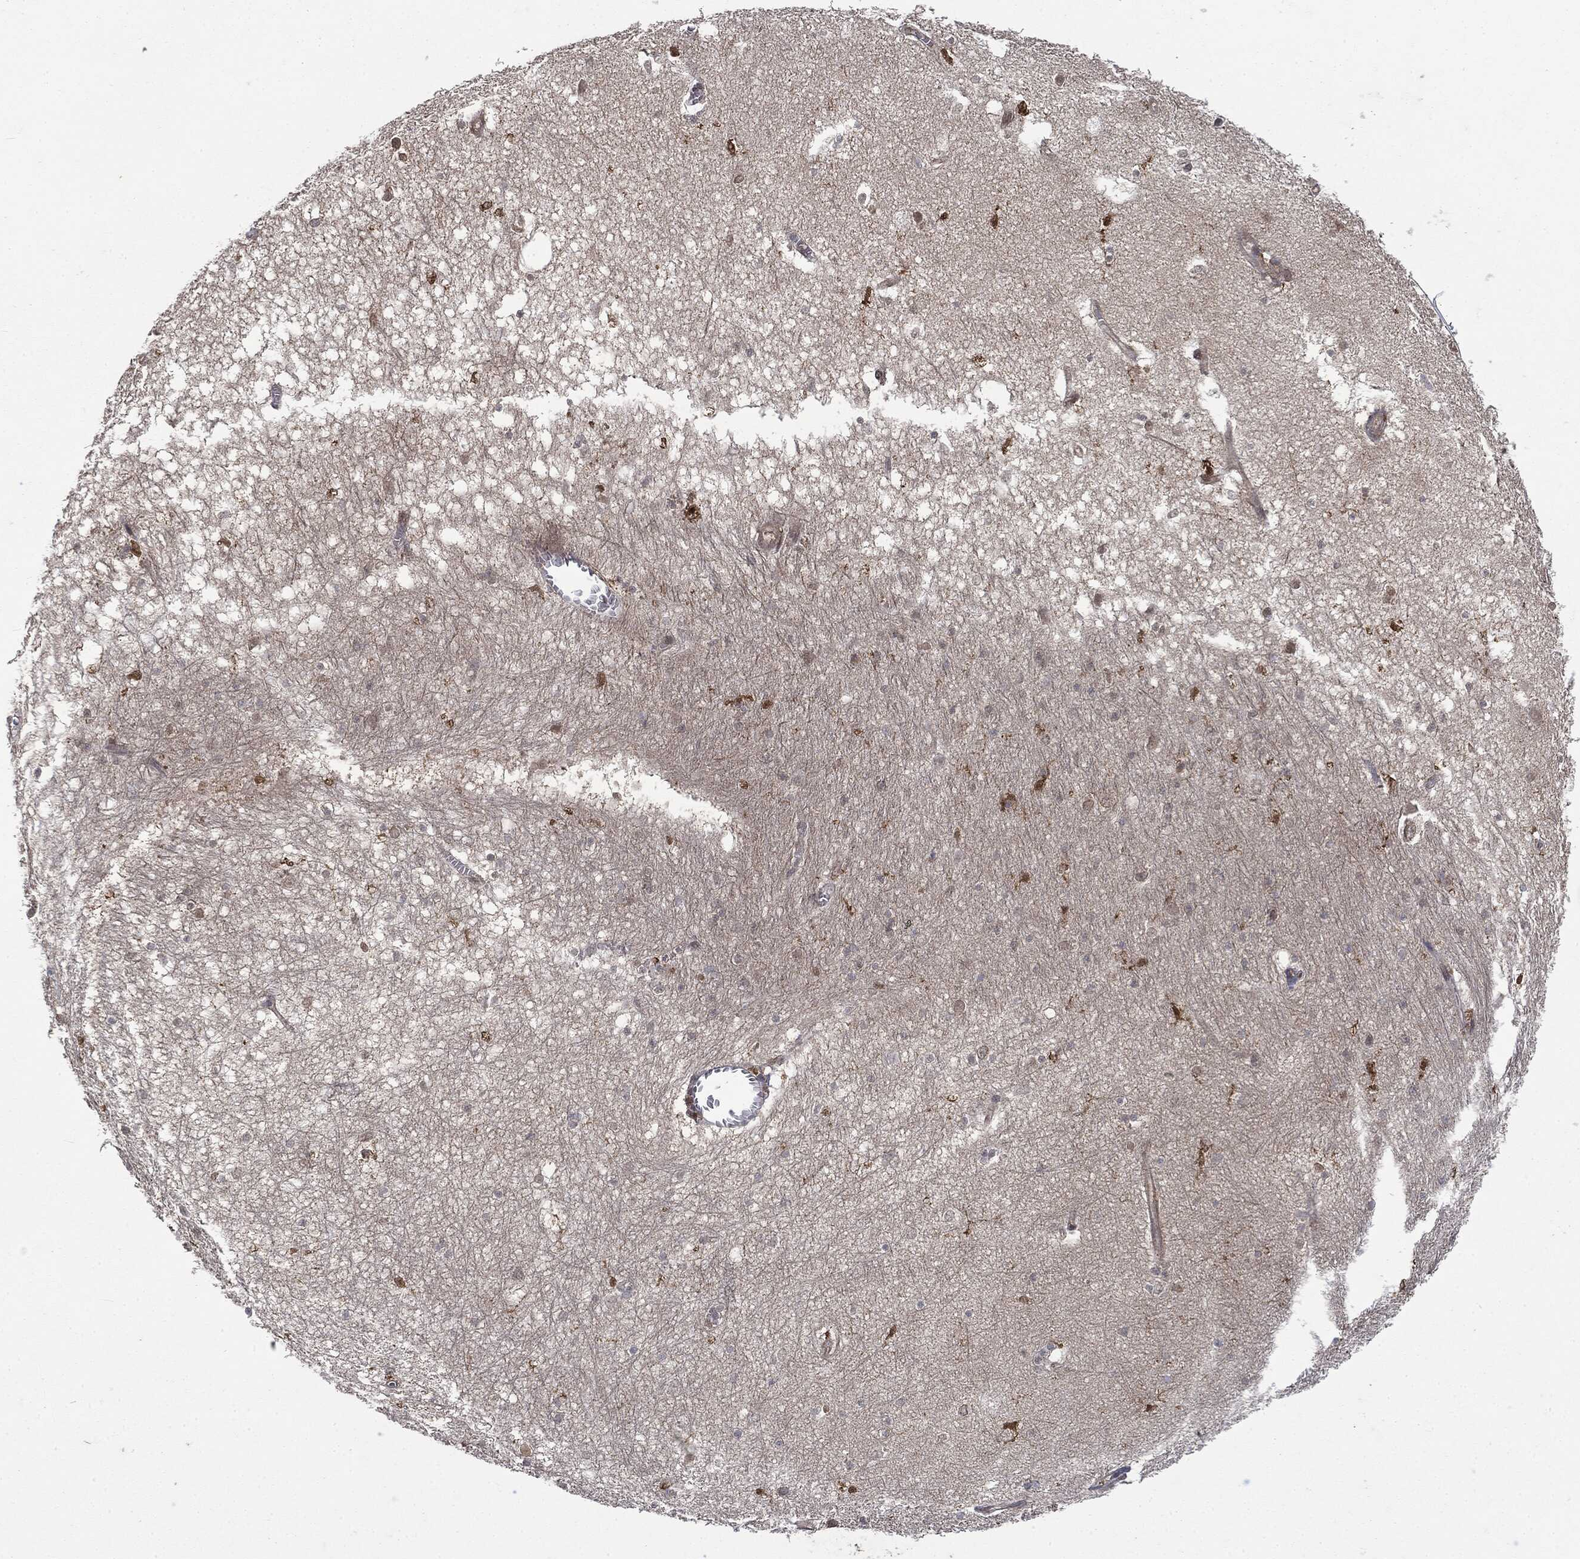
{"staining": {"intensity": "moderate", "quantity": "<25%", "location": "cytoplasmic/membranous"}, "tissue": "hippocampus", "cell_type": "Glial cells", "image_type": "normal", "snomed": [{"axis": "morphology", "description": "Normal tissue, NOS"}, {"axis": "topography", "description": "Hippocampus"}], "caption": "A photomicrograph of hippocampus stained for a protein displays moderate cytoplasmic/membranous brown staining in glial cells. (Stains: DAB in brown, nuclei in blue, Microscopy: brightfield microscopy at high magnification).", "gene": "SNX5", "patient": {"sex": "female", "age": 64}}